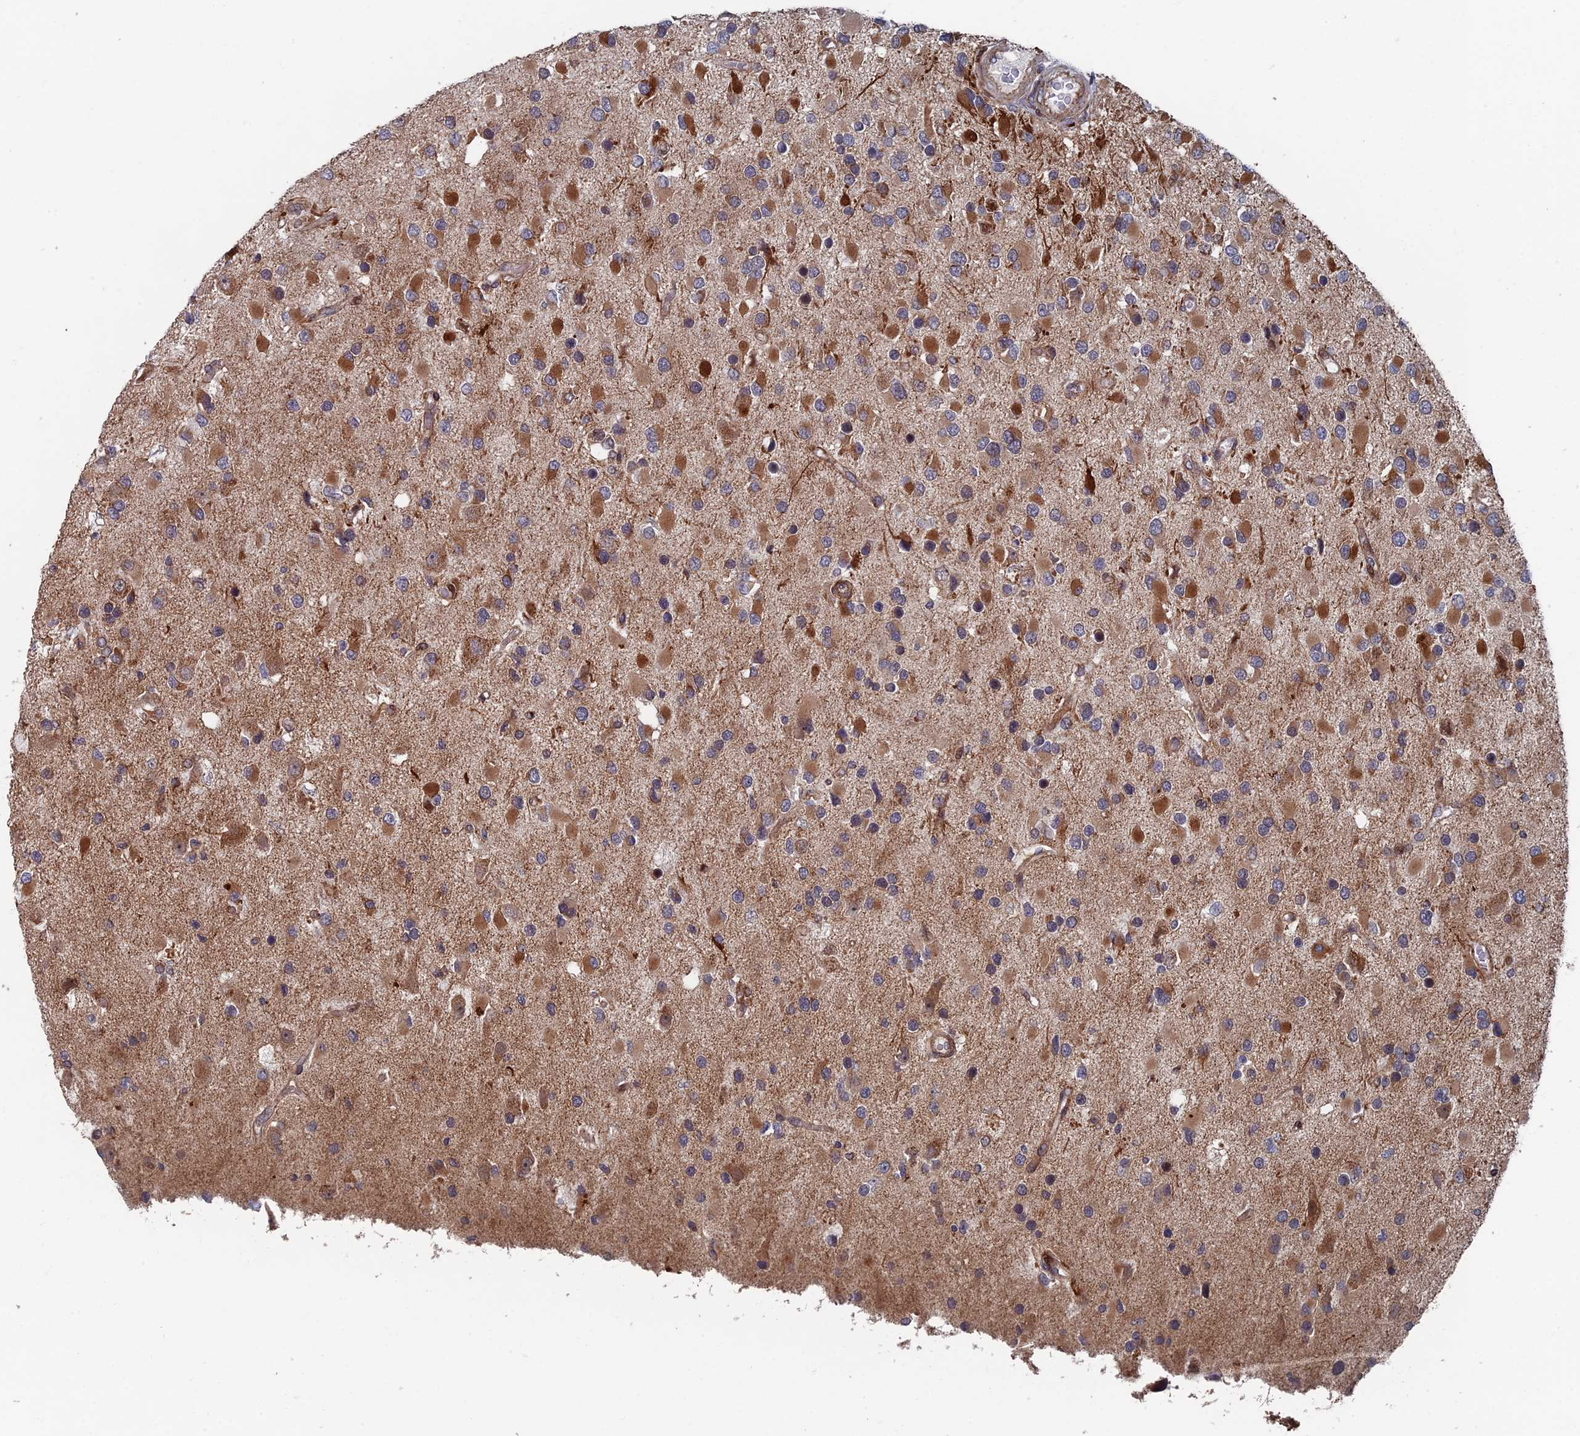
{"staining": {"intensity": "moderate", "quantity": "25%-75%", "location": "cytoplasmic/membranous"}, "tissue": "glioma", "cell_type": "Tumor cells", "image_type": "cancer", "snomed": [{"axis": "morphology", "description": "Glioma, malignant, High grade"}, {"axis": "topography", "description": "Brain"}], "caption": "A micrograph showing moderate cytoplasmic/membranous staining in approximately 25%-75% of tumor cells in glioma, as visualized by brown immunohistochemical staining.", "gene": "GTF2IRD1", "patient": {"sex": "male", "age": 53}}